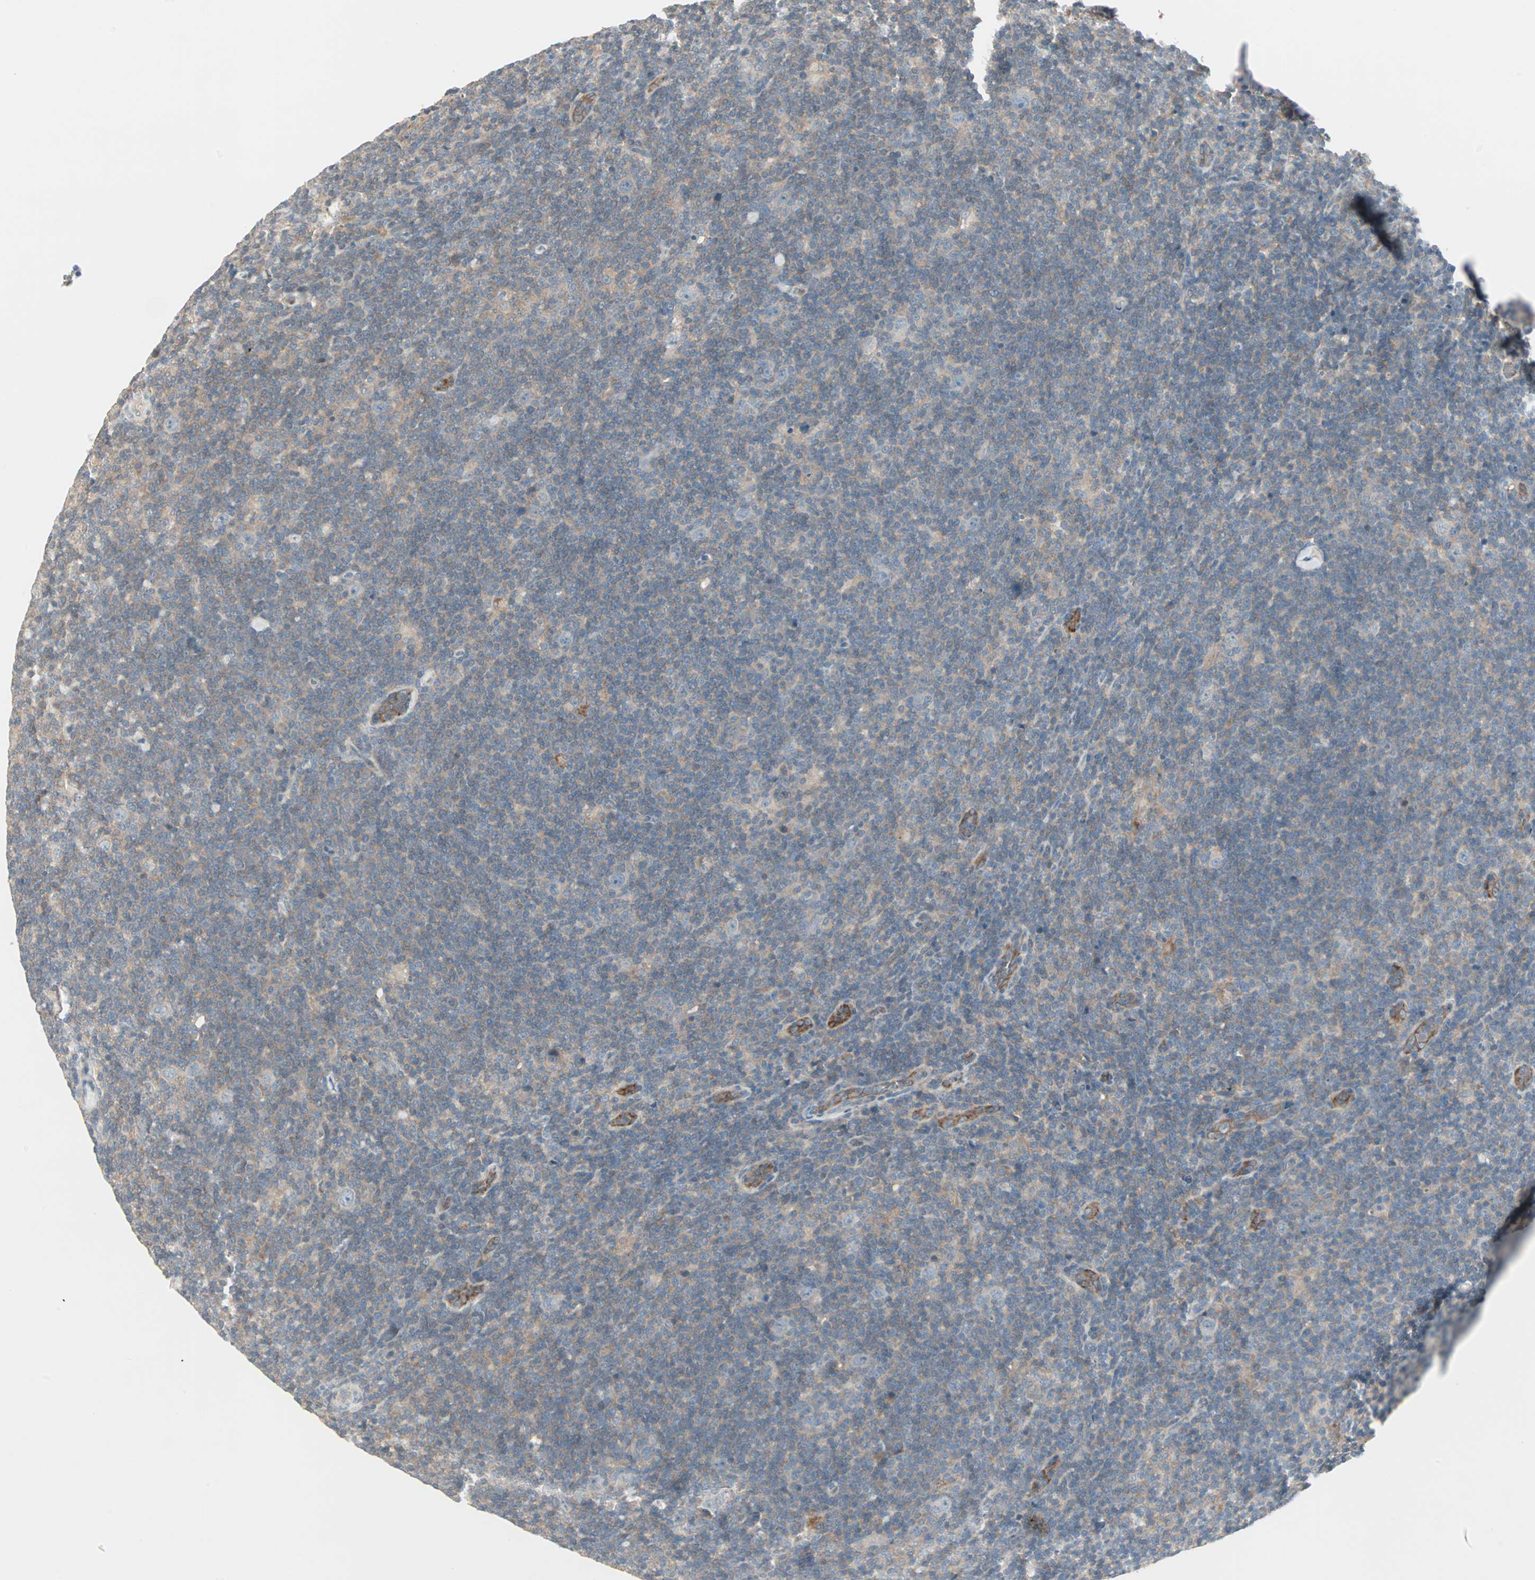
{"staining": {"intensity": "weak", "quantity": "<25%", "location": "cytoplasmic/membranous"}, "tissue": "lymphoma", "cell_type": "Tumor cells", "image_type": "cancer", "snomed": [{"axis": "morphology", "description": "Hodgkin's disease, NOS"}, {"axis": "topography", "description": "Lymph node"}], "caption": "Human lymphoma stained for a protein using IHC displays no positivity in tumor cells.", "gene": "ZFP36", "patient": {"sex": "female", "age": 57}}